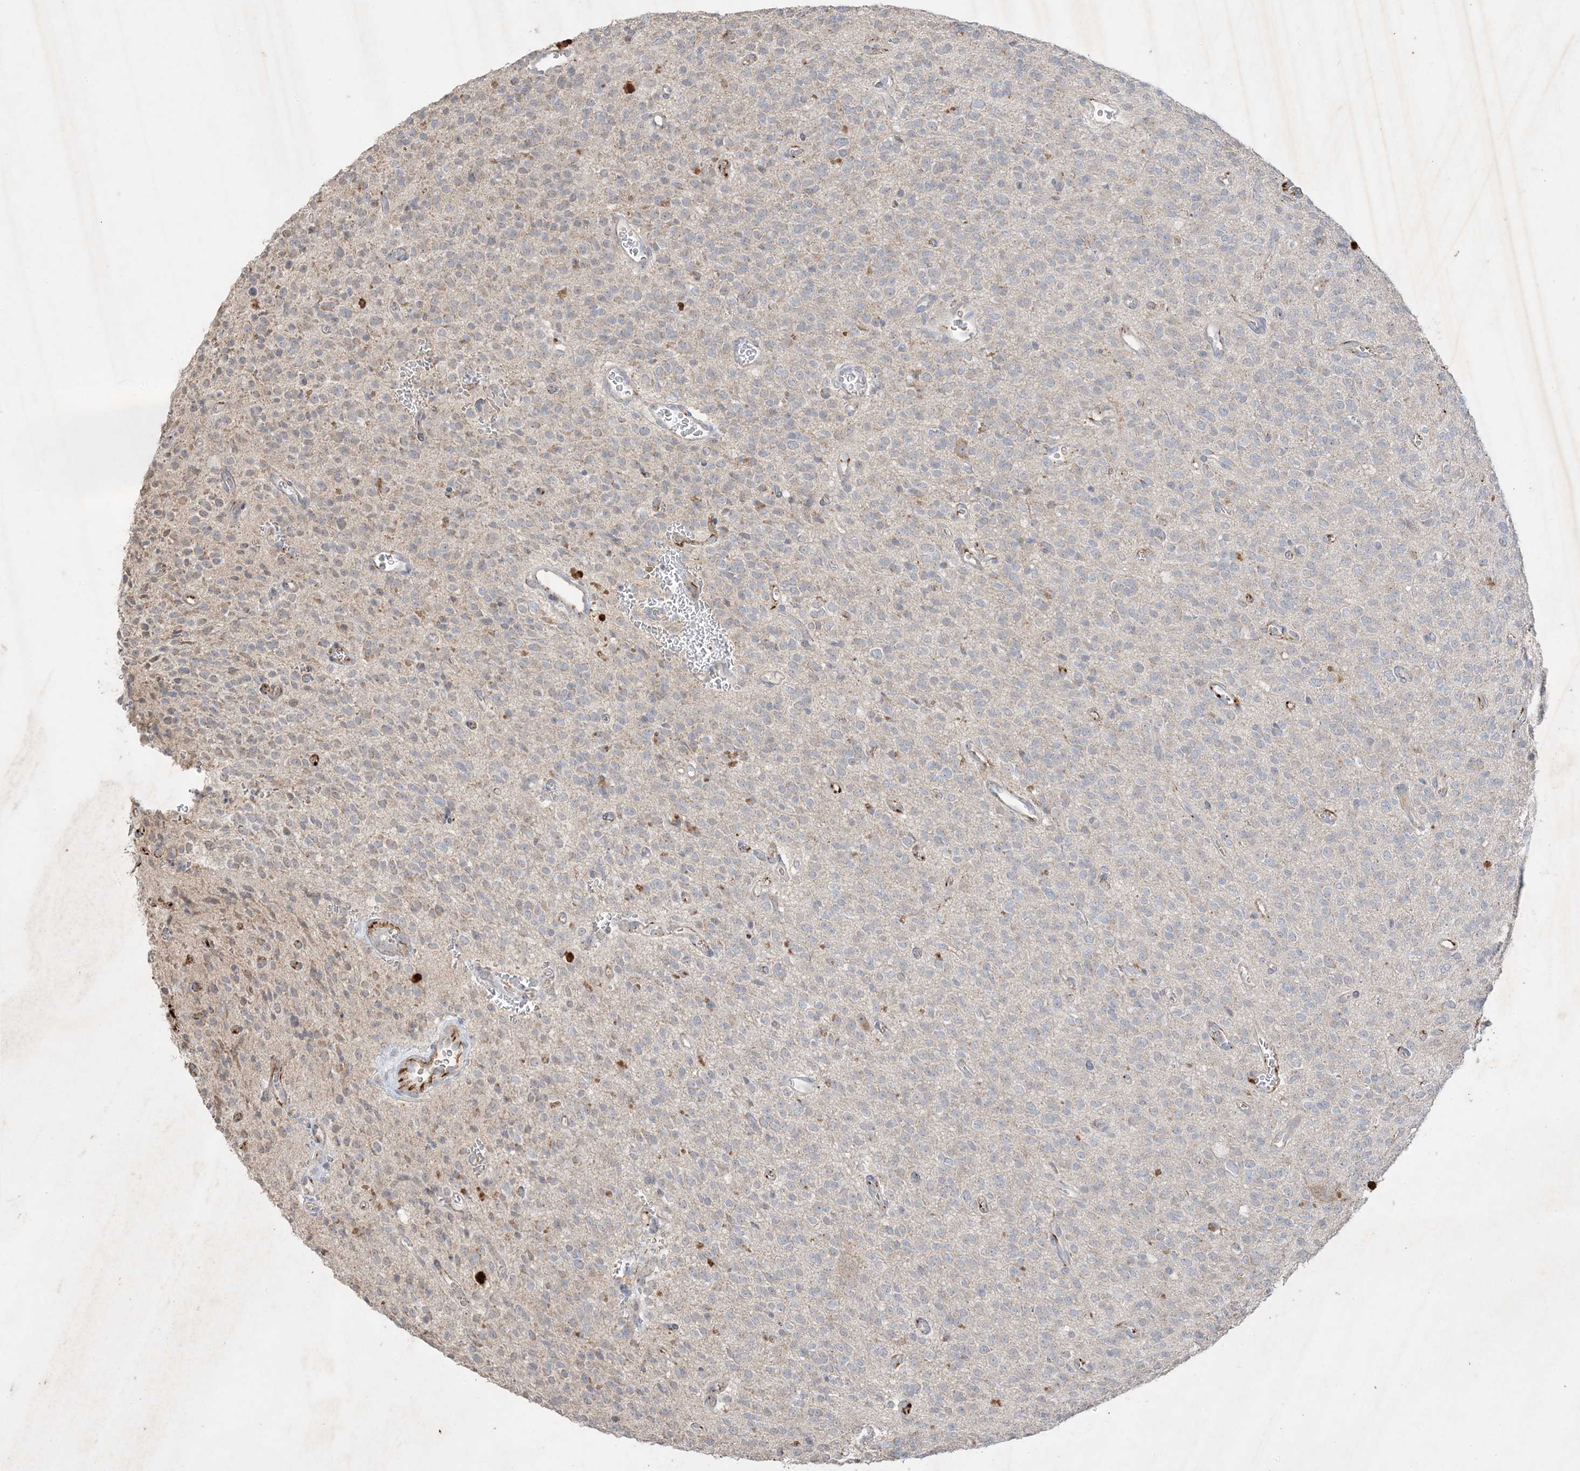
{"staining": {"intensity": "negative", "quantity": "none", "location": "none"}, "tissue": "glioma", "cell_type": "Tumor cells", "image_type": "cancer", "snomed": [{"axis": "morphology", "description": "Glioma, malignant, High grade"}, {"axis": "topography", "description": "Brain"}], "caption": "Tumor cells show no significant expression in malignant high-grade glioma.", "gene": "PRSS36", "patient": {"sex": "male", "age": 34}}